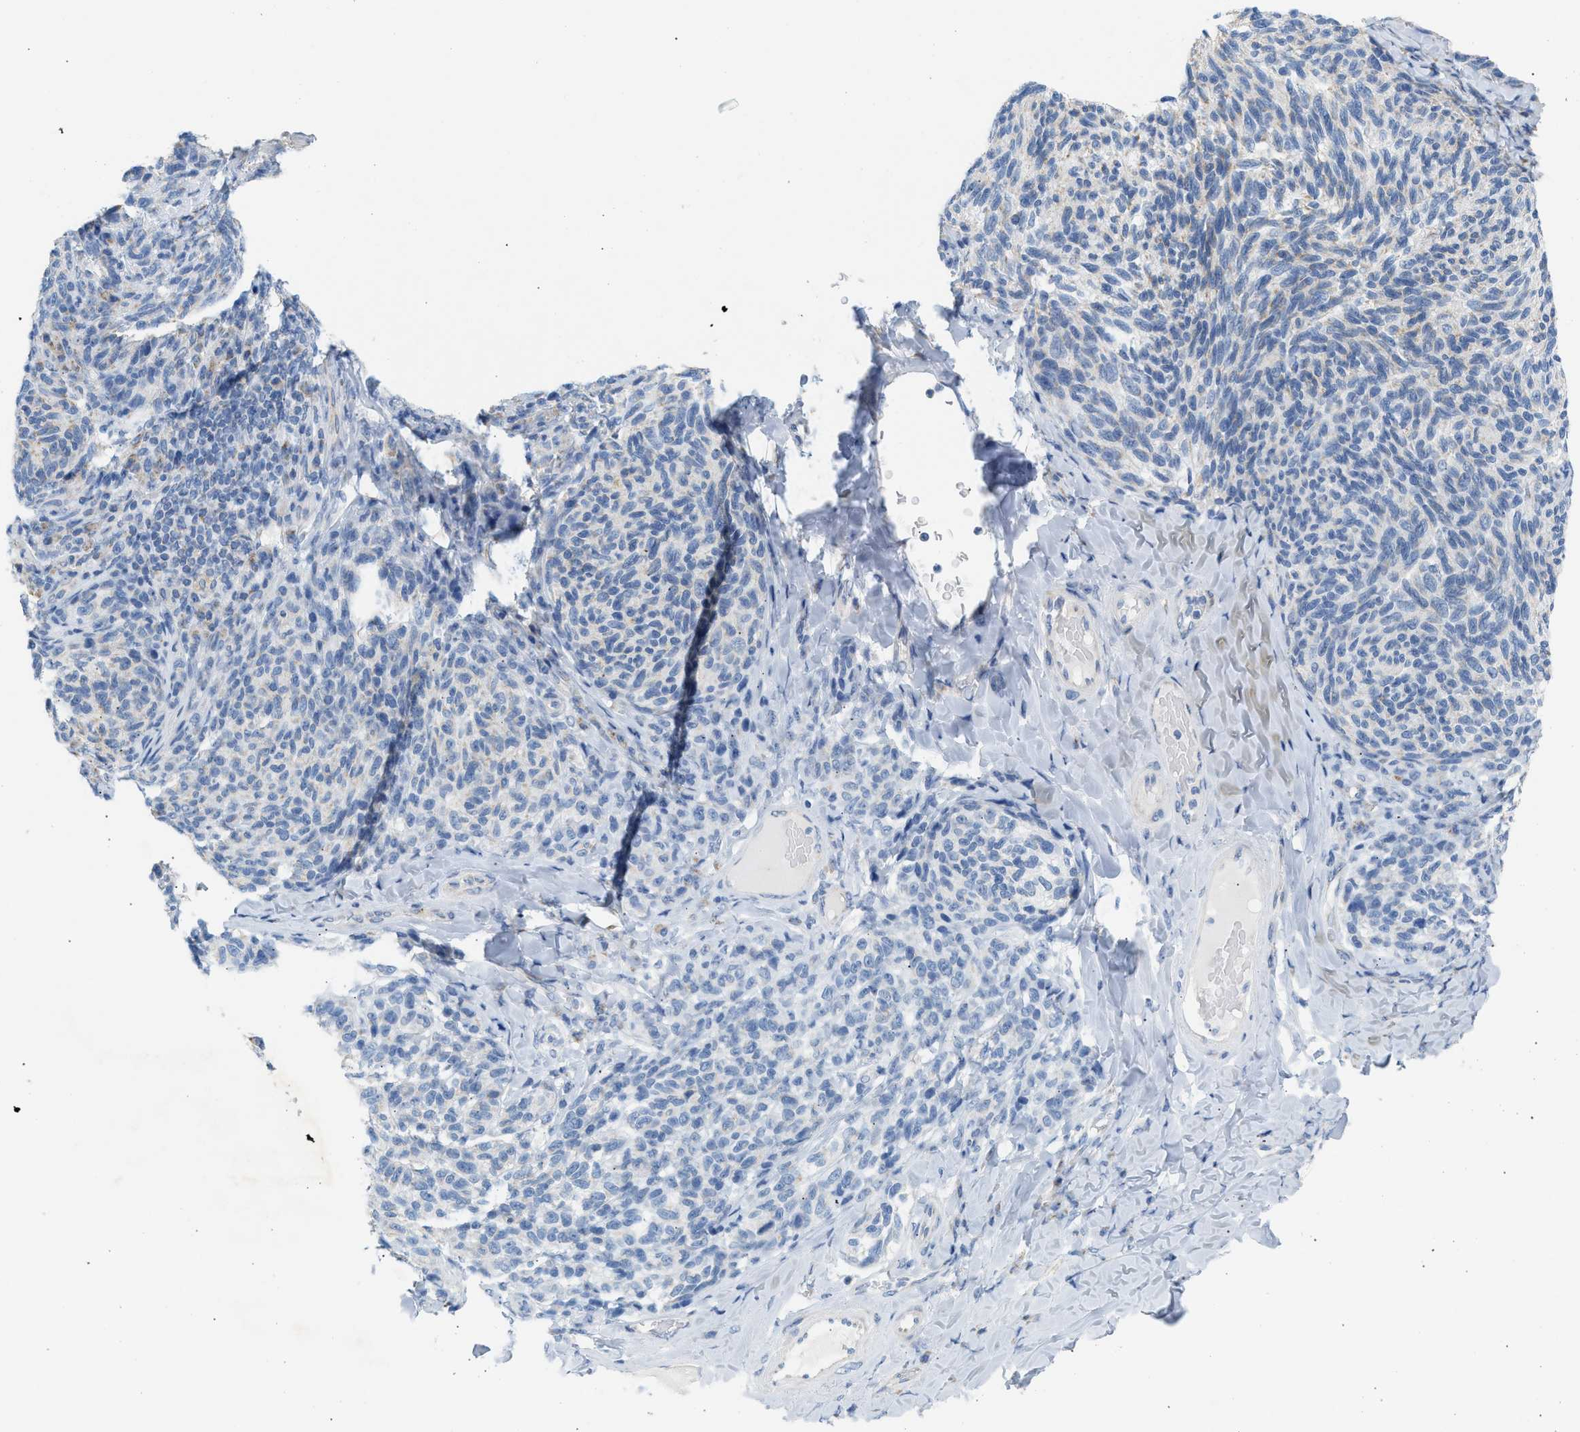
{"staining": {"intensity": "weak", "quantity": "<25%", "location": "cytoplasmic/membranous"}, "tissue": "melanoma", "cell_type": "Tumor cells", "image_type": "cancer", "snomed": [{"axis": "morphology", "description": "Malignant melanoma, NOS"}, {"axis": "topography", "description": "Skin"}], "caption": "An immunohistochemistry (IHC) histopathology image of malignant melanoma is shown. There is no staining in tumor cells of malignant melanoma.", "gene": "NDUFS8", "patient": {"sex": "female", "age": 73}}